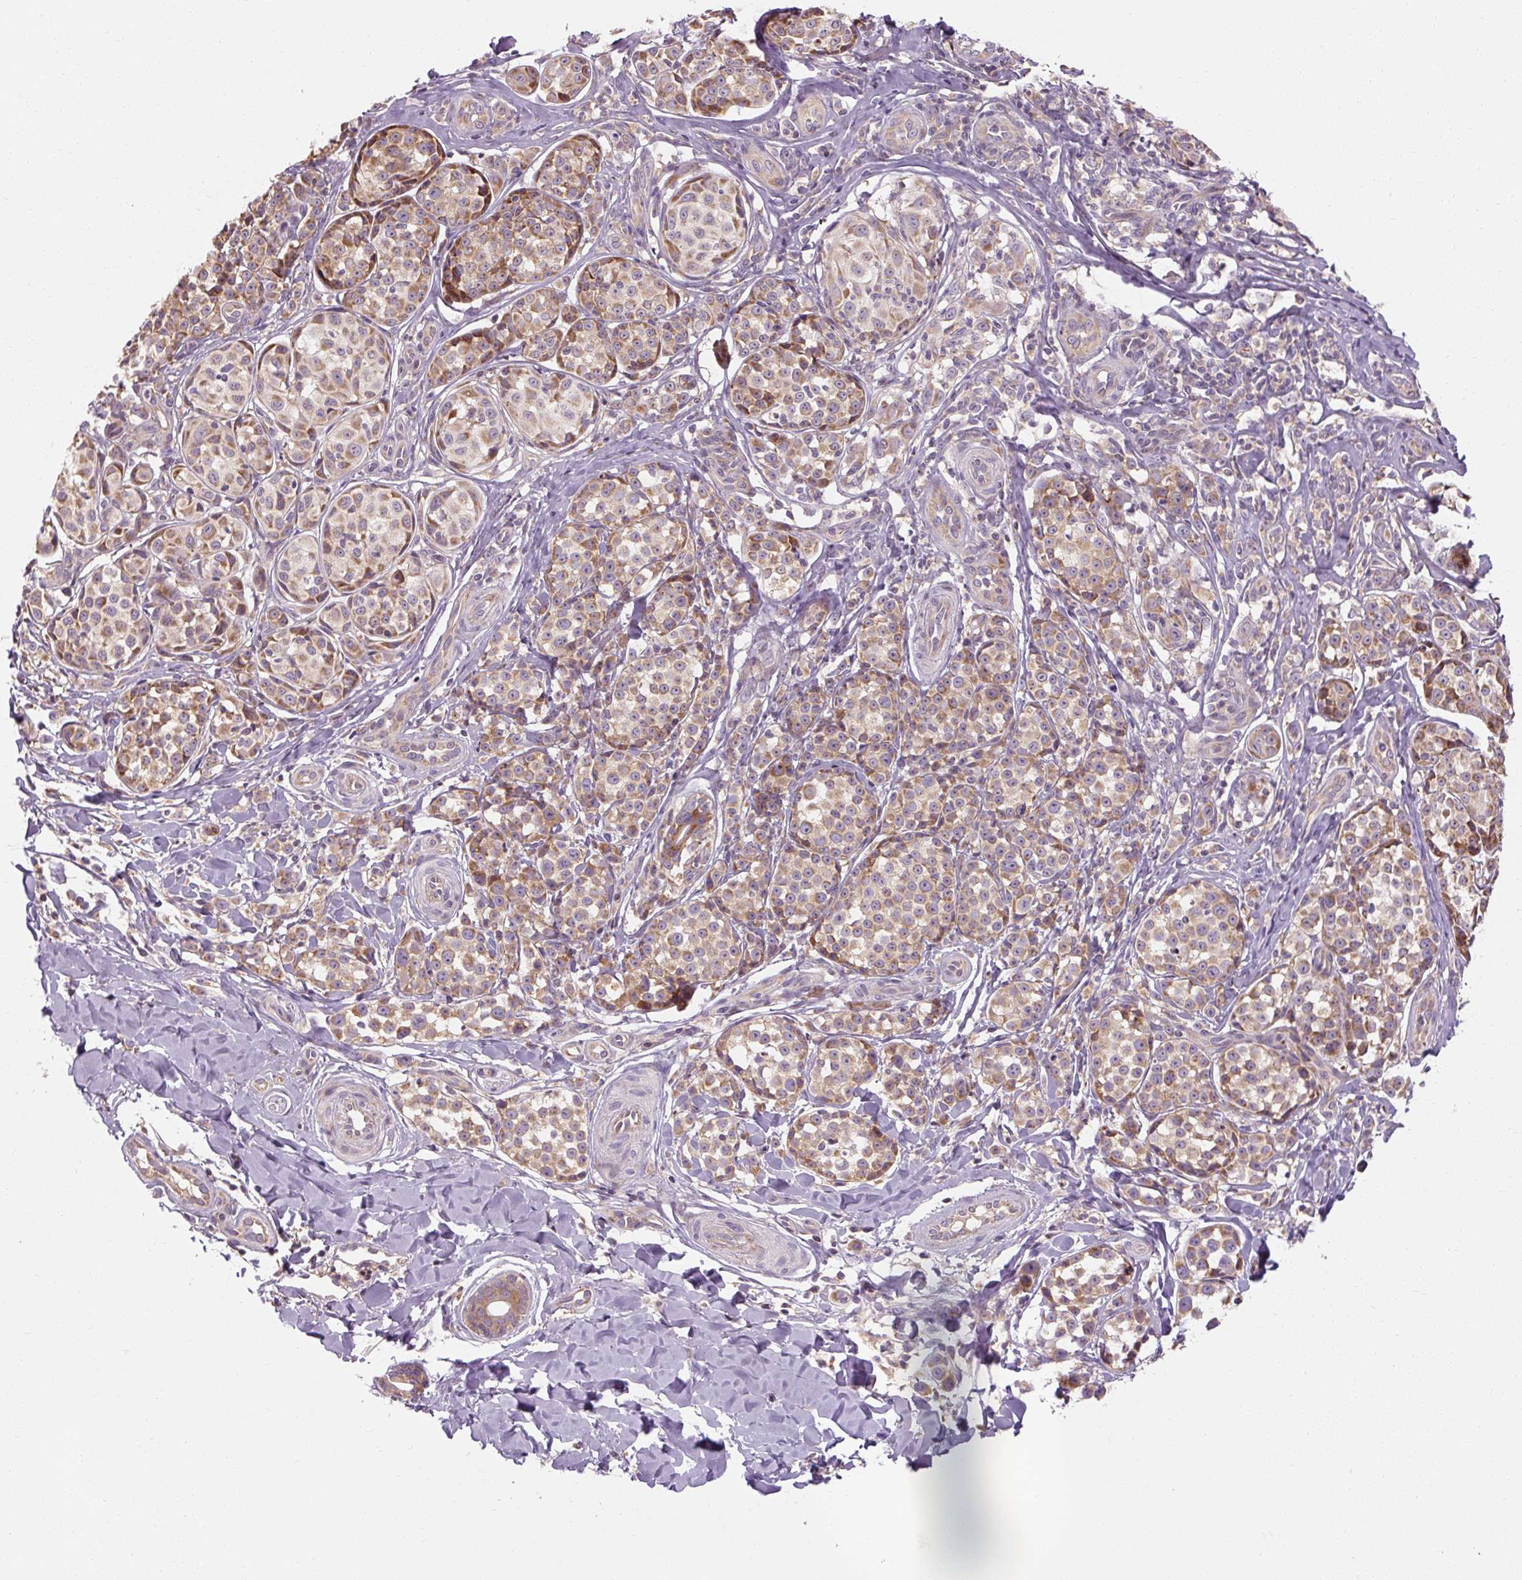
{"staining": {"intensity": "moderate", "quantity": ">75%", "location": "cytoplasmic/membranous"}, "tissue": "melanoma", "cell_type": "Tumor cells", "image_type": "cancer", "snomed": [{"axis": "morphology", "description": "Malignant melanoma, NOS"}, {"axis": "topography", "description": "Skin"}], "caption": "Human malignant melanoma stained with a brown dye reveals moderate cytoplasmic/membranous positive staining in approximately >75% of tumor cells.", "gene": "PRSS48", "patient": {"sex": "female", "age": 35}}